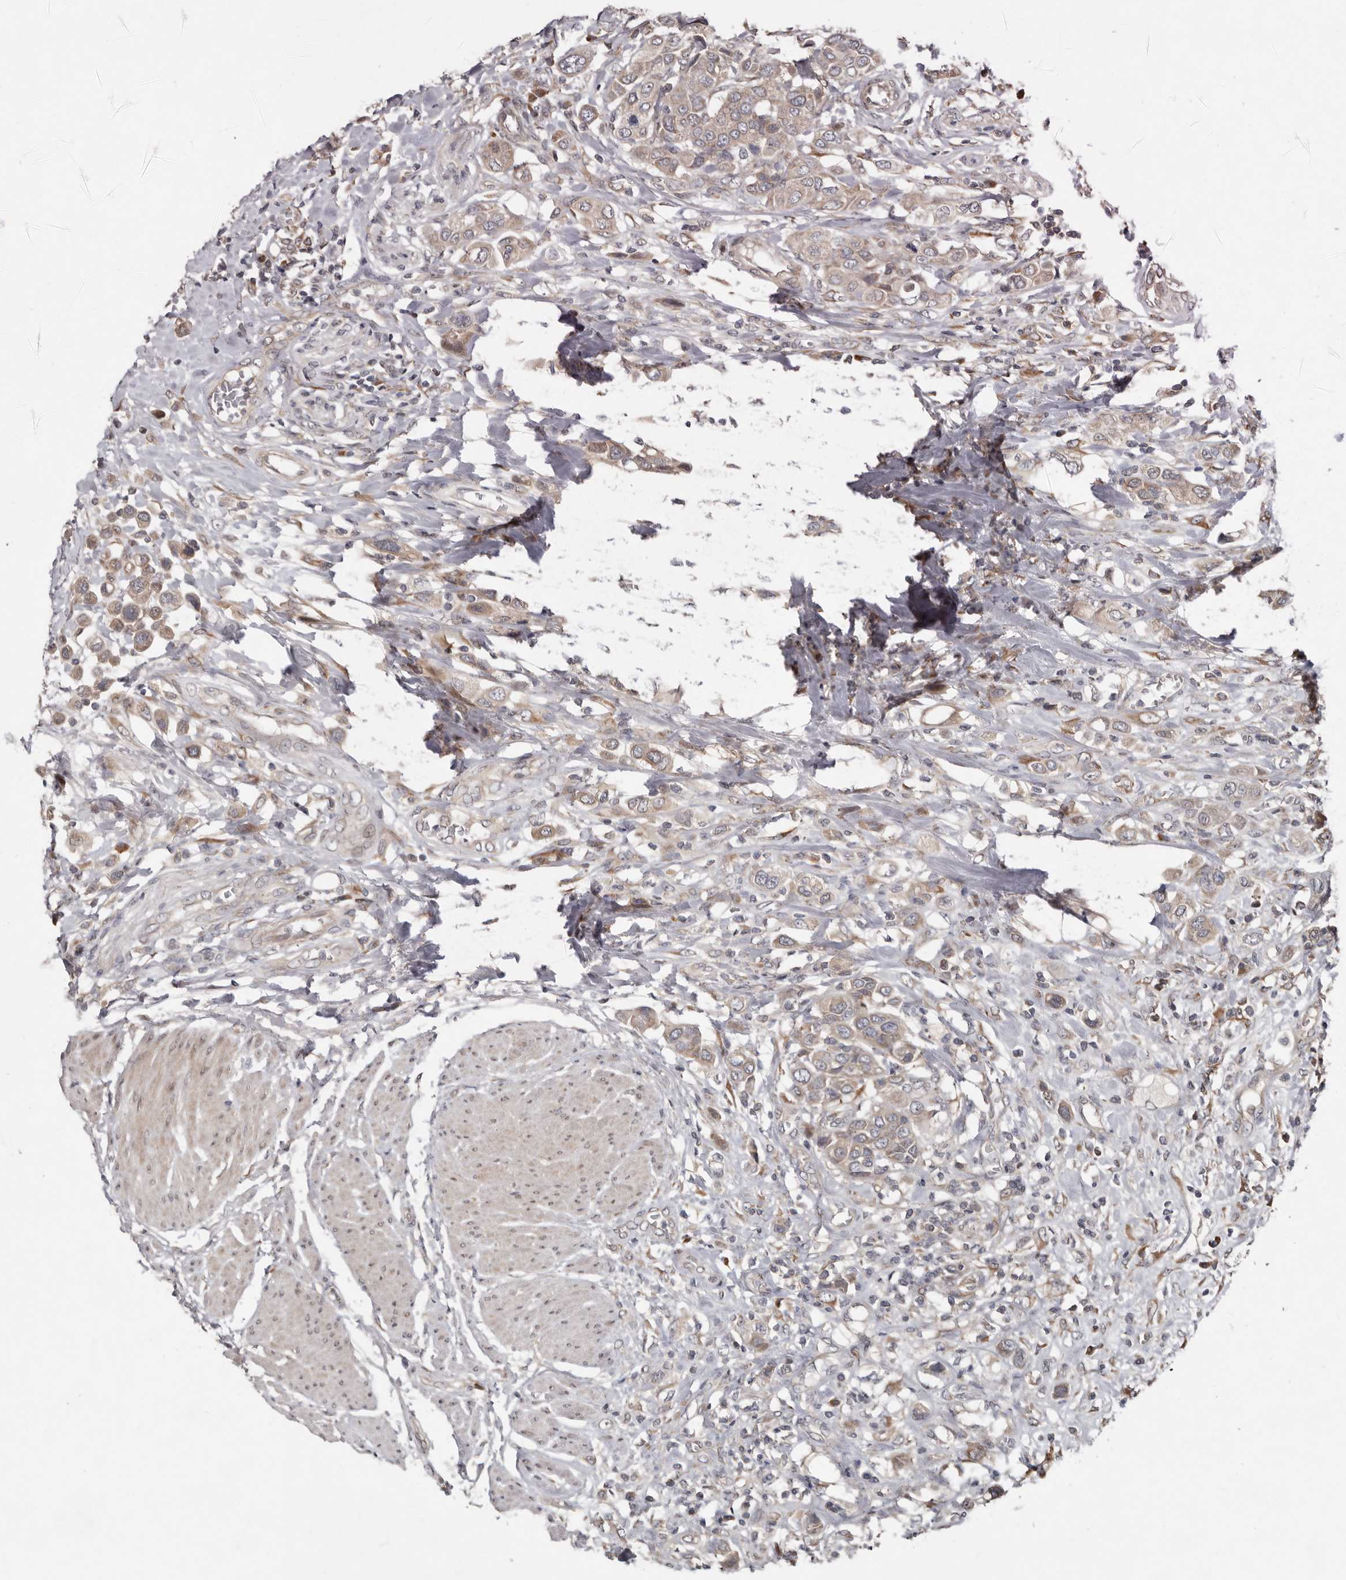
{"staining": {"intensity": "weak", "quantity": "25%-75%", "location": "cytoplasmic/membranous"}, "tissue": "urothelial cancer", "cell_type": "Tumor cells", "image_type": "cancer", "snomed": [{"axis": "morphology", "description": "Urothelial carcinoma, High grade"}, {"axis": "topography", "description": "Urinary bladder"}], "caption": "This photomicrograph exhibits immunohistochemistry staining of urothelial carcinoma (high-grade), with low weak cytoplasmic/membranous staining in approximately 25%-75% of tumor cells.", "gene": "CHML", "patient": {"sex": "male", "age": 50}}